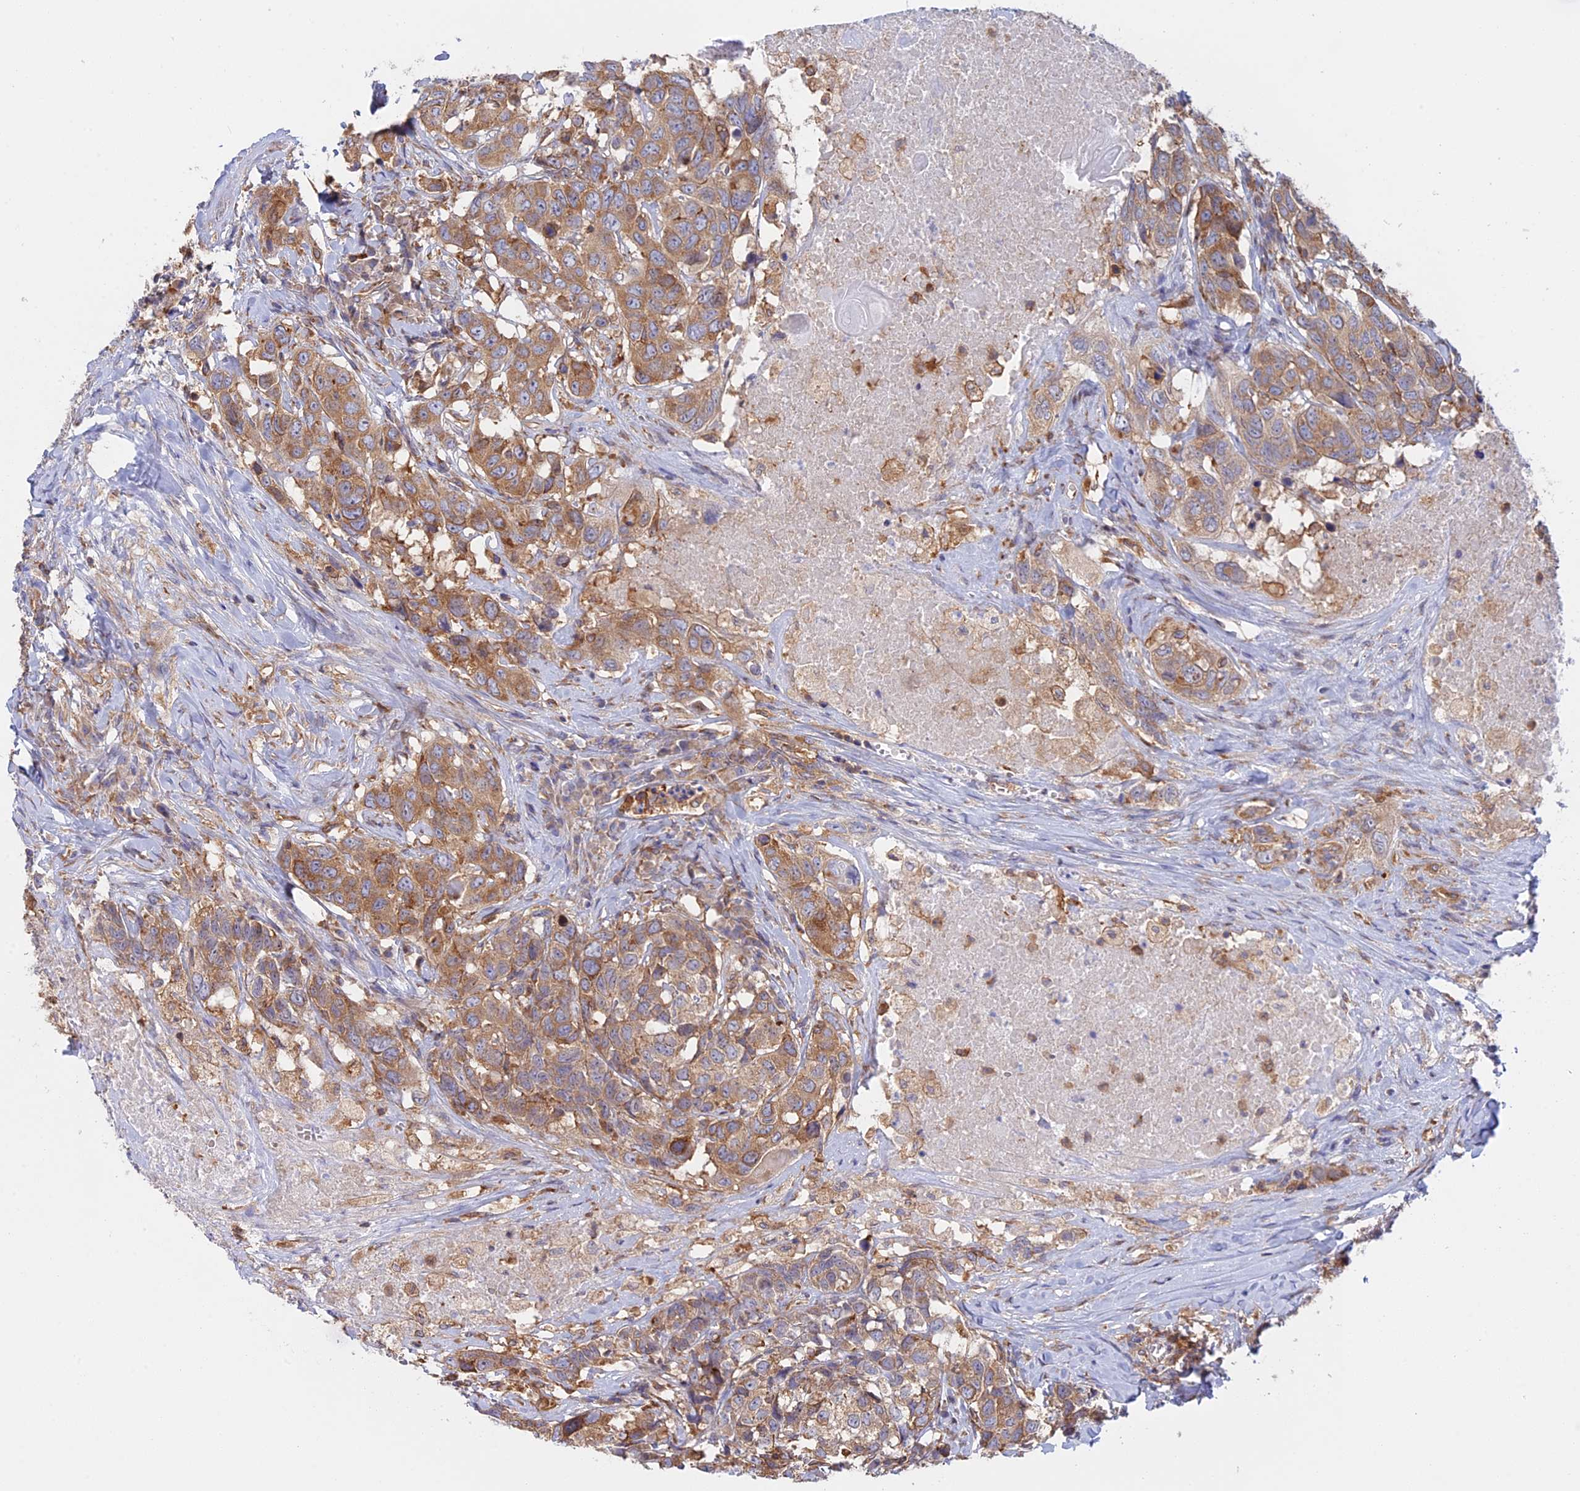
{"staining": {"intensity": "moderate", "quantity": "25%-75%", "location": "cytoplasmic/membranous"}, "tissue": "head and neck cancer", "cell_type": "Tumor cells", "image_type": "cancer", "snomed": [{"axis": "morphology", "description": "Squamous cell carcinoma, NOS"}, {"axis": "topography", "description": "Head-Neck"}], "caption": "Immunohistochemical staining of squamous cell carcinoma (head and neck) exhibits medium levels of moderate cytoplasmic/membranous protein expression in about 25%-75% of tumor cells.", "gene": "GMIP", "patient": {"sex": "male", "age": 66}}